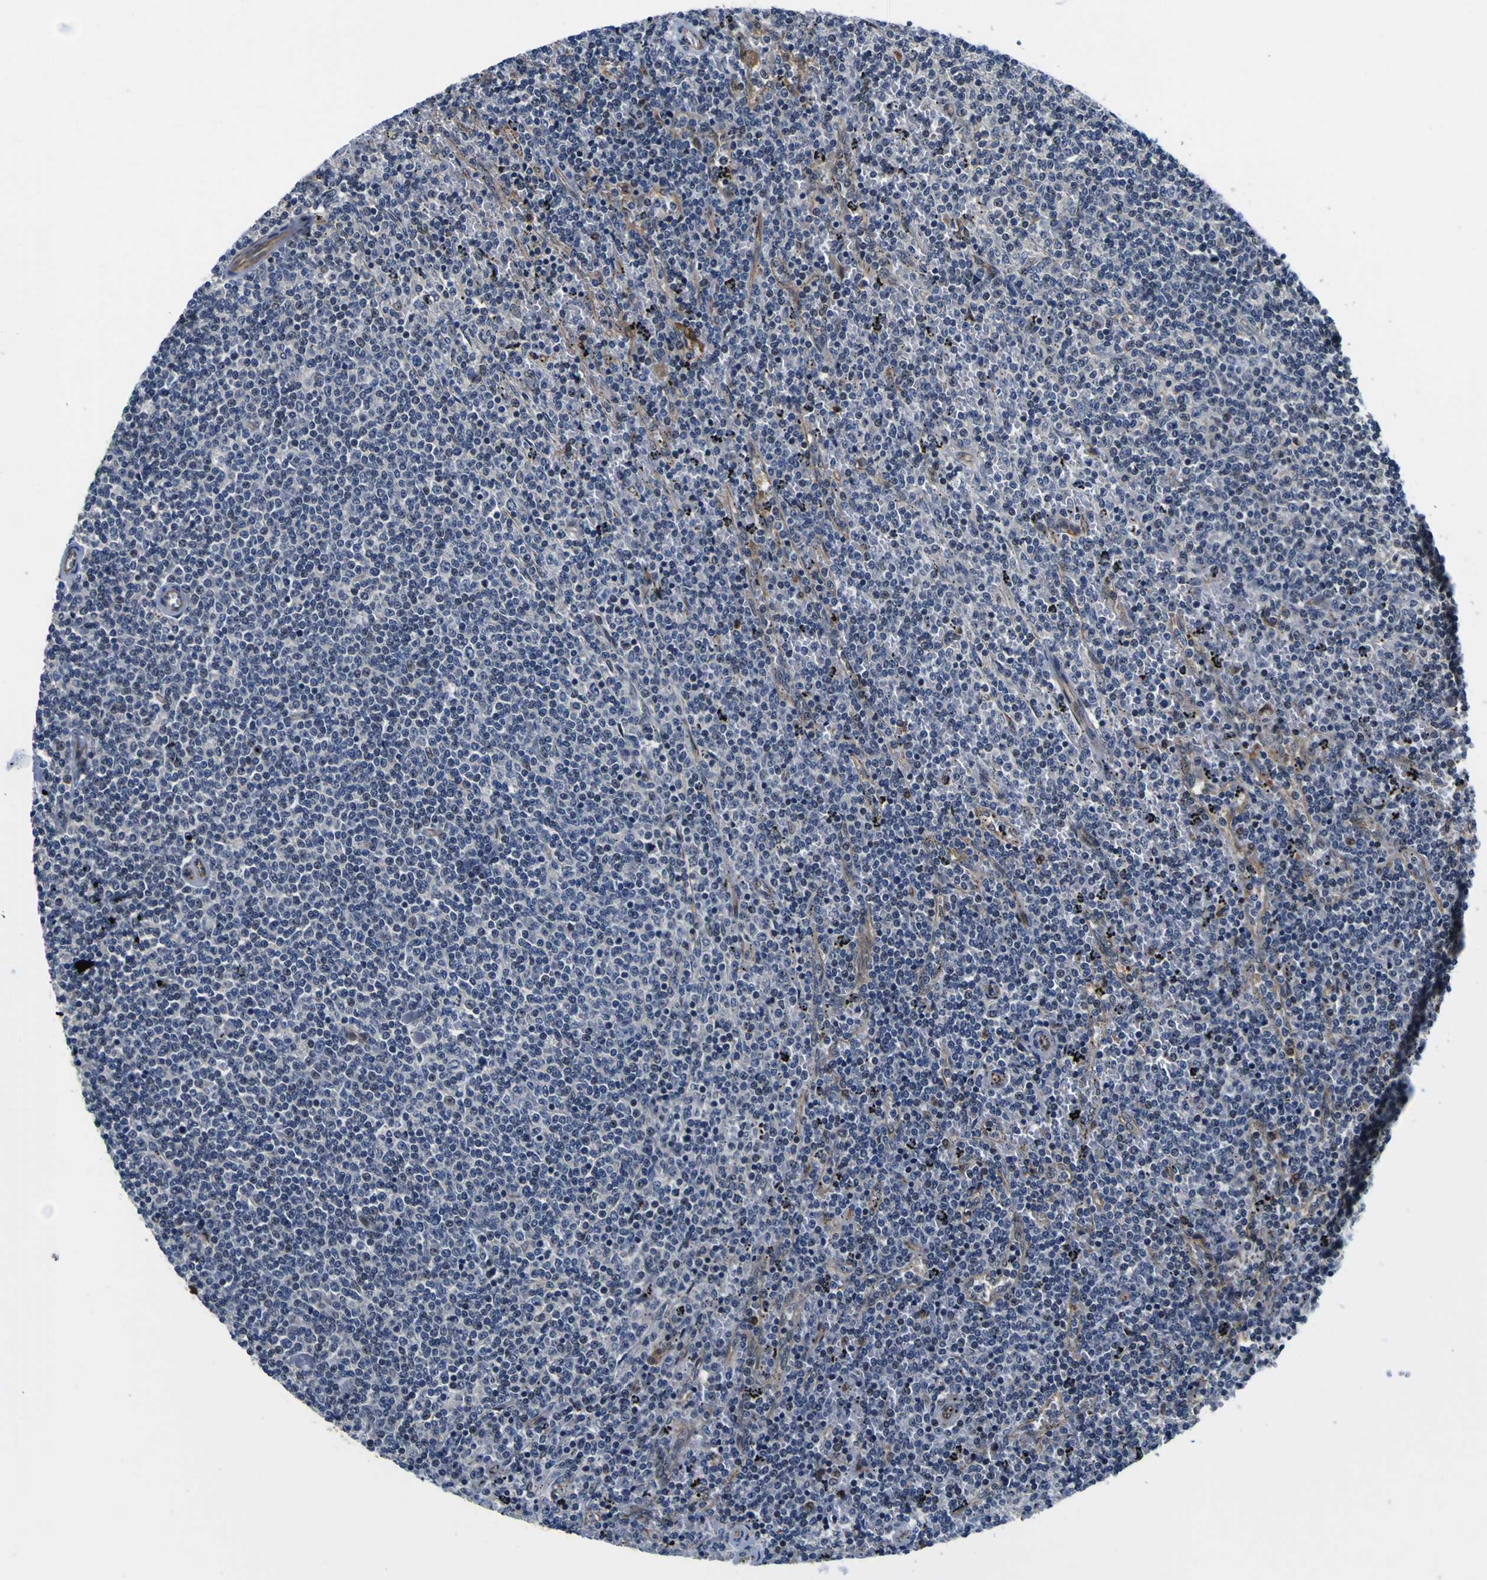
{"staining": {"intensity": "negative", "quantity": "none", "location": "none"}, "tissue": "lymphoma", "cell_type": "Tumor cells", "image_type": "cancer", "snomed": [{"axis": "morphology", "description": "Malignant lymphoma, non-Hodgkin's type, Low grade"}, {"axis": "topography", "description": "Spleen"}], "caption": "This is an IHC histopathology image of human malignant lymphoma, non-Hodgkin's type (low-grade). There is no expression in tumor cells.", "gene": "POSTN", "patient": {"sex": "female", "age": 50}}